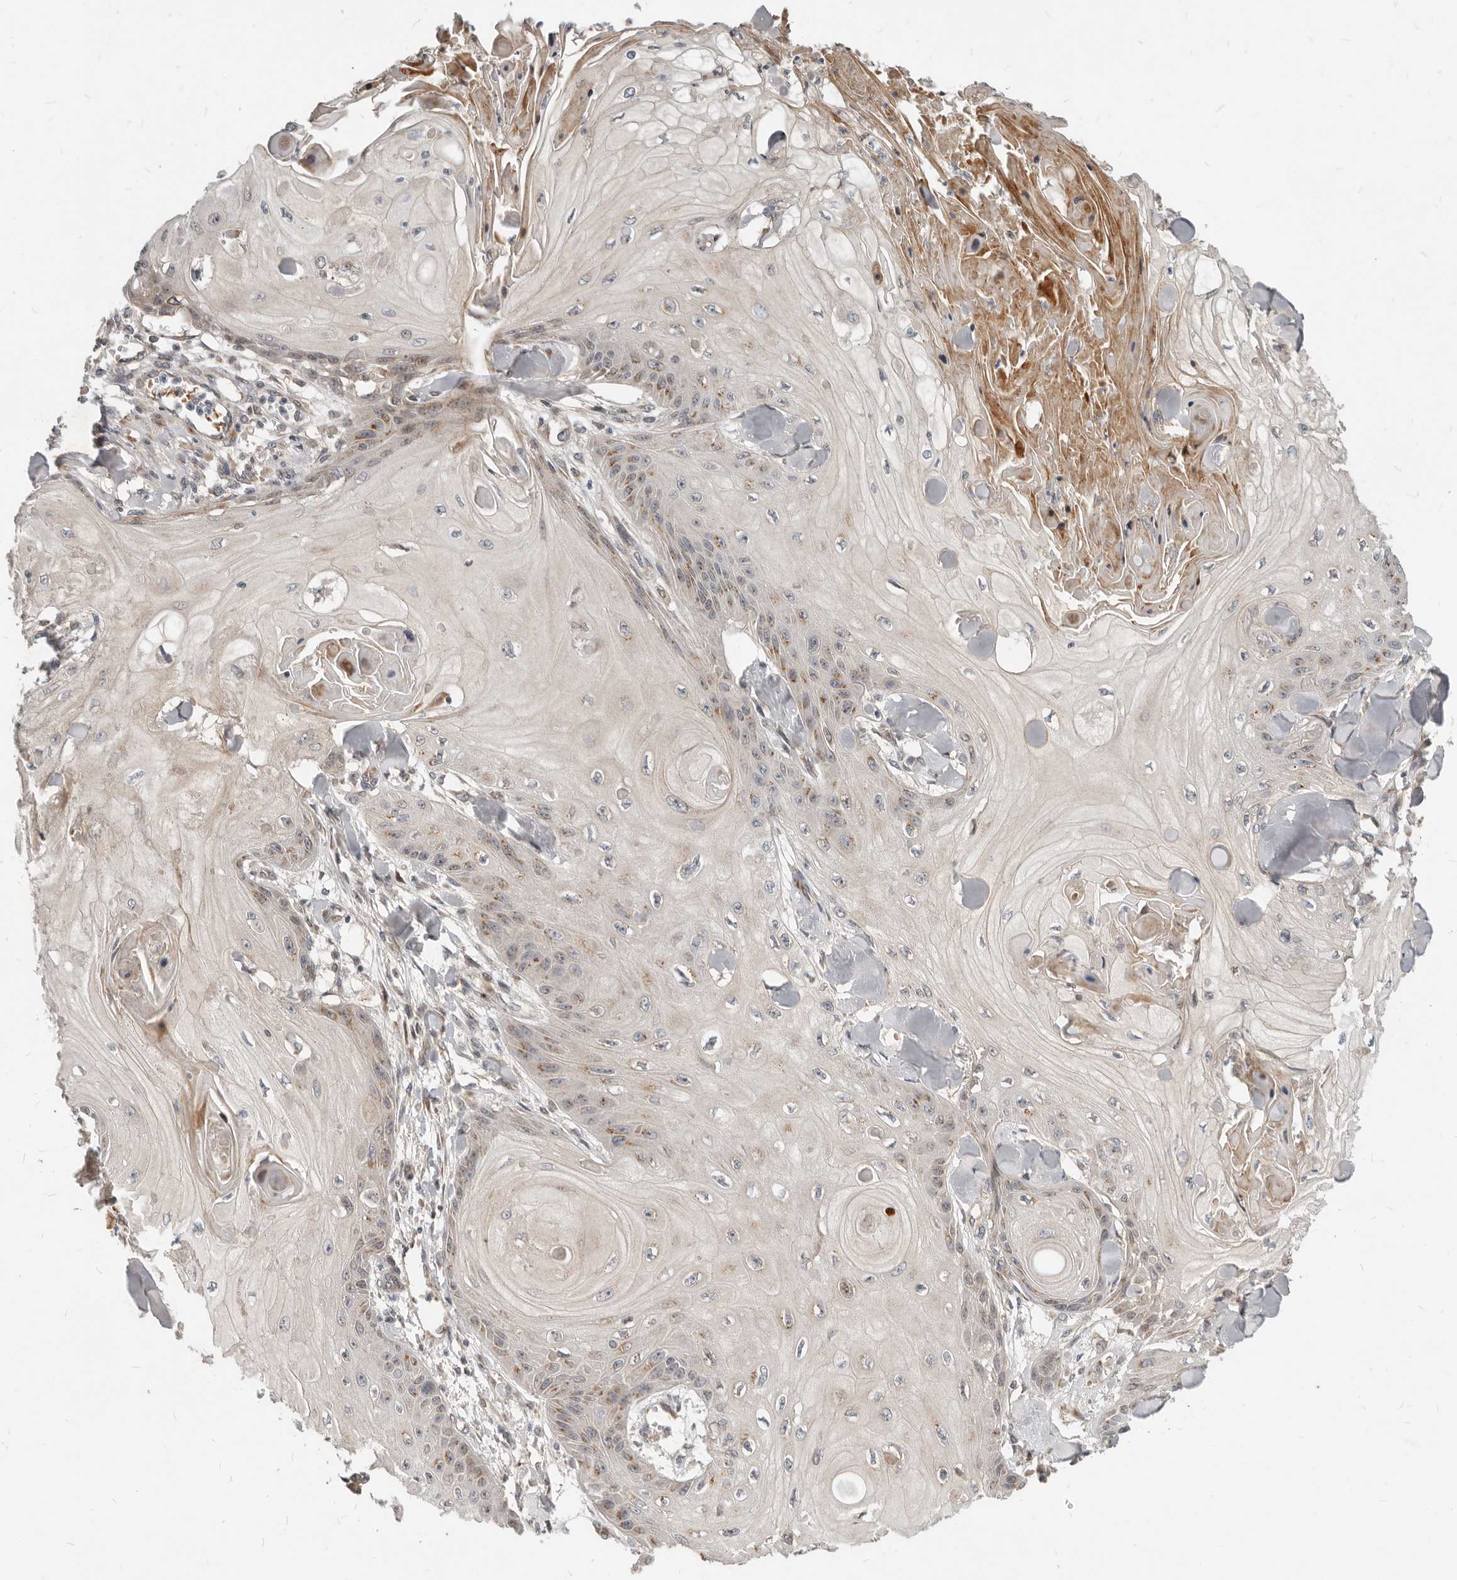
{"staining": {"intensity": "moderate", "quantity": "25%-75%", "location": "cytoplasmic/membranous"}, "tissue": "skin cancer", "cell_type": "Tumor cells", "image_type": "cancer", "snomed": [{"axis": "morphology", "description": "Squamous cell carcinoma, NOS"}, {"axis": "topography", "description": "Skin"}], "caption": "High-magnification brightfield microscopy of squamous cell carcinoma (skin) stained with DAB (brown) and counterstained with hematoxylin (blue). tumor cells exhibit moderate cytoplasmic/membranous staining is seen in approximately25%-75% of cells. Using DAB (brown) and hematoxylin (blue) stains, captured at high magnification using brightfield microscopy.", "gene": "NPY4R", "patient": {"sex": "male", "age": 74}}